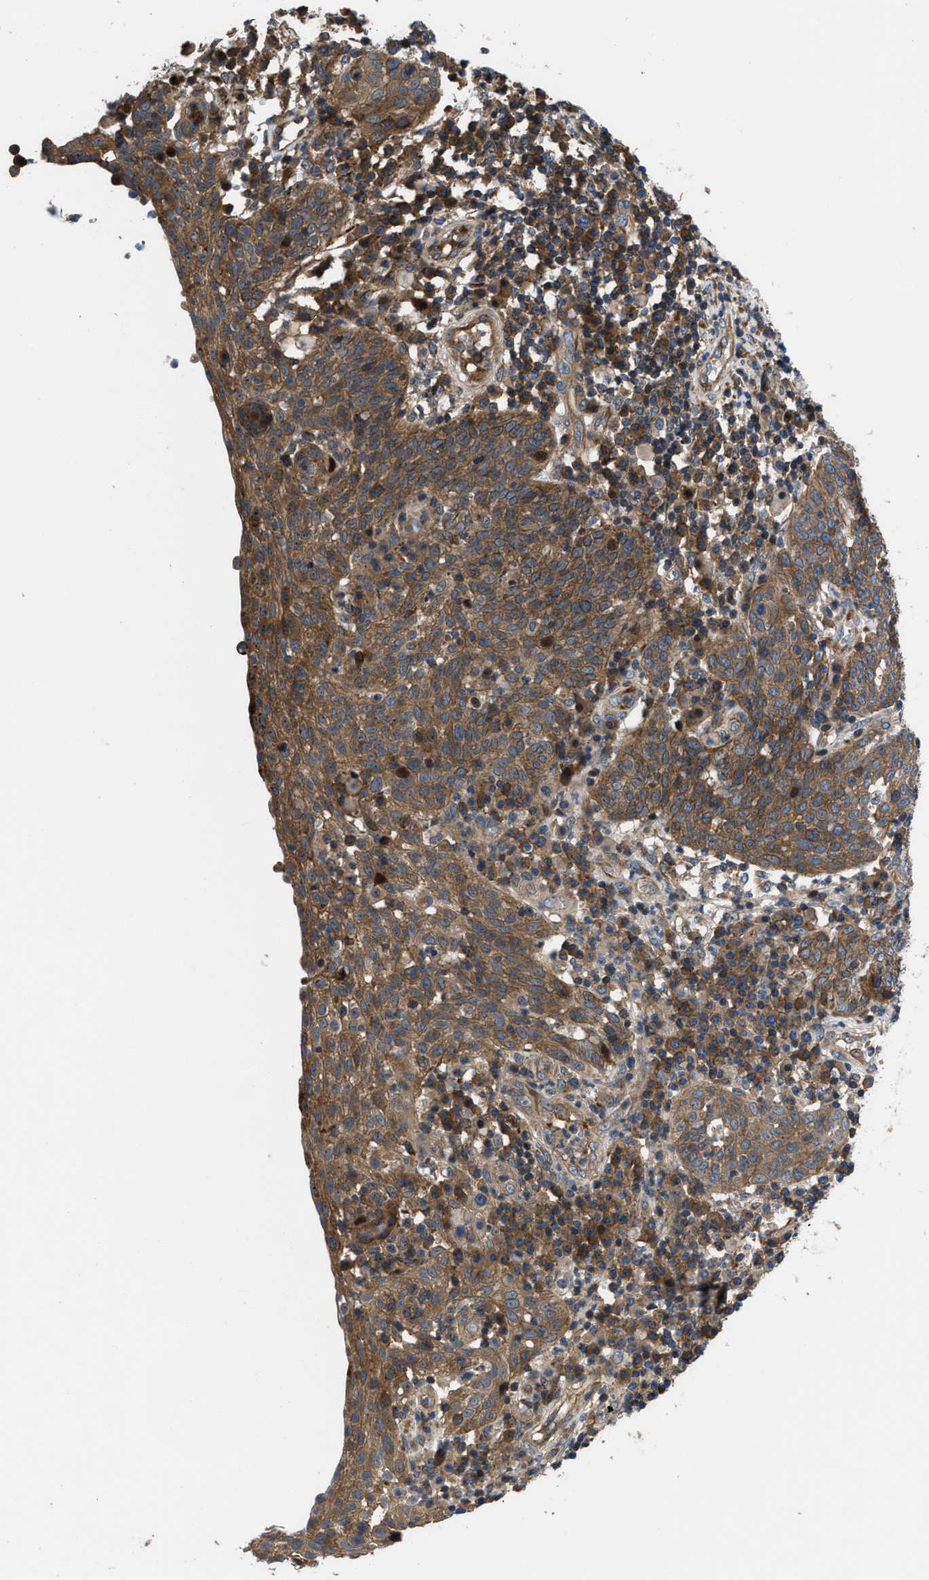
{"staining": {"intensity": "moderate", "quantity": ">75%", "location": "cytoplasmic/membranous"}, "tissue": "cervical cancer", "cell_type": "Tumor cells", "image_type": "cancer", "snomed": [{"axis": "morphology", "description": "Squamous cell carcinoma, NOS"}, {"axis": "topography", "description": "Cervix"}], "caption": "The photomicrograph displays immunohistochemical staining of cervical squamous cell carcinoma. There is moderate cytoplasmic/membranous positivity is identified in approximately >75% of tumor cells.", "gene": "CNNM3", "patient": {"sex": "female", "age": 34}}